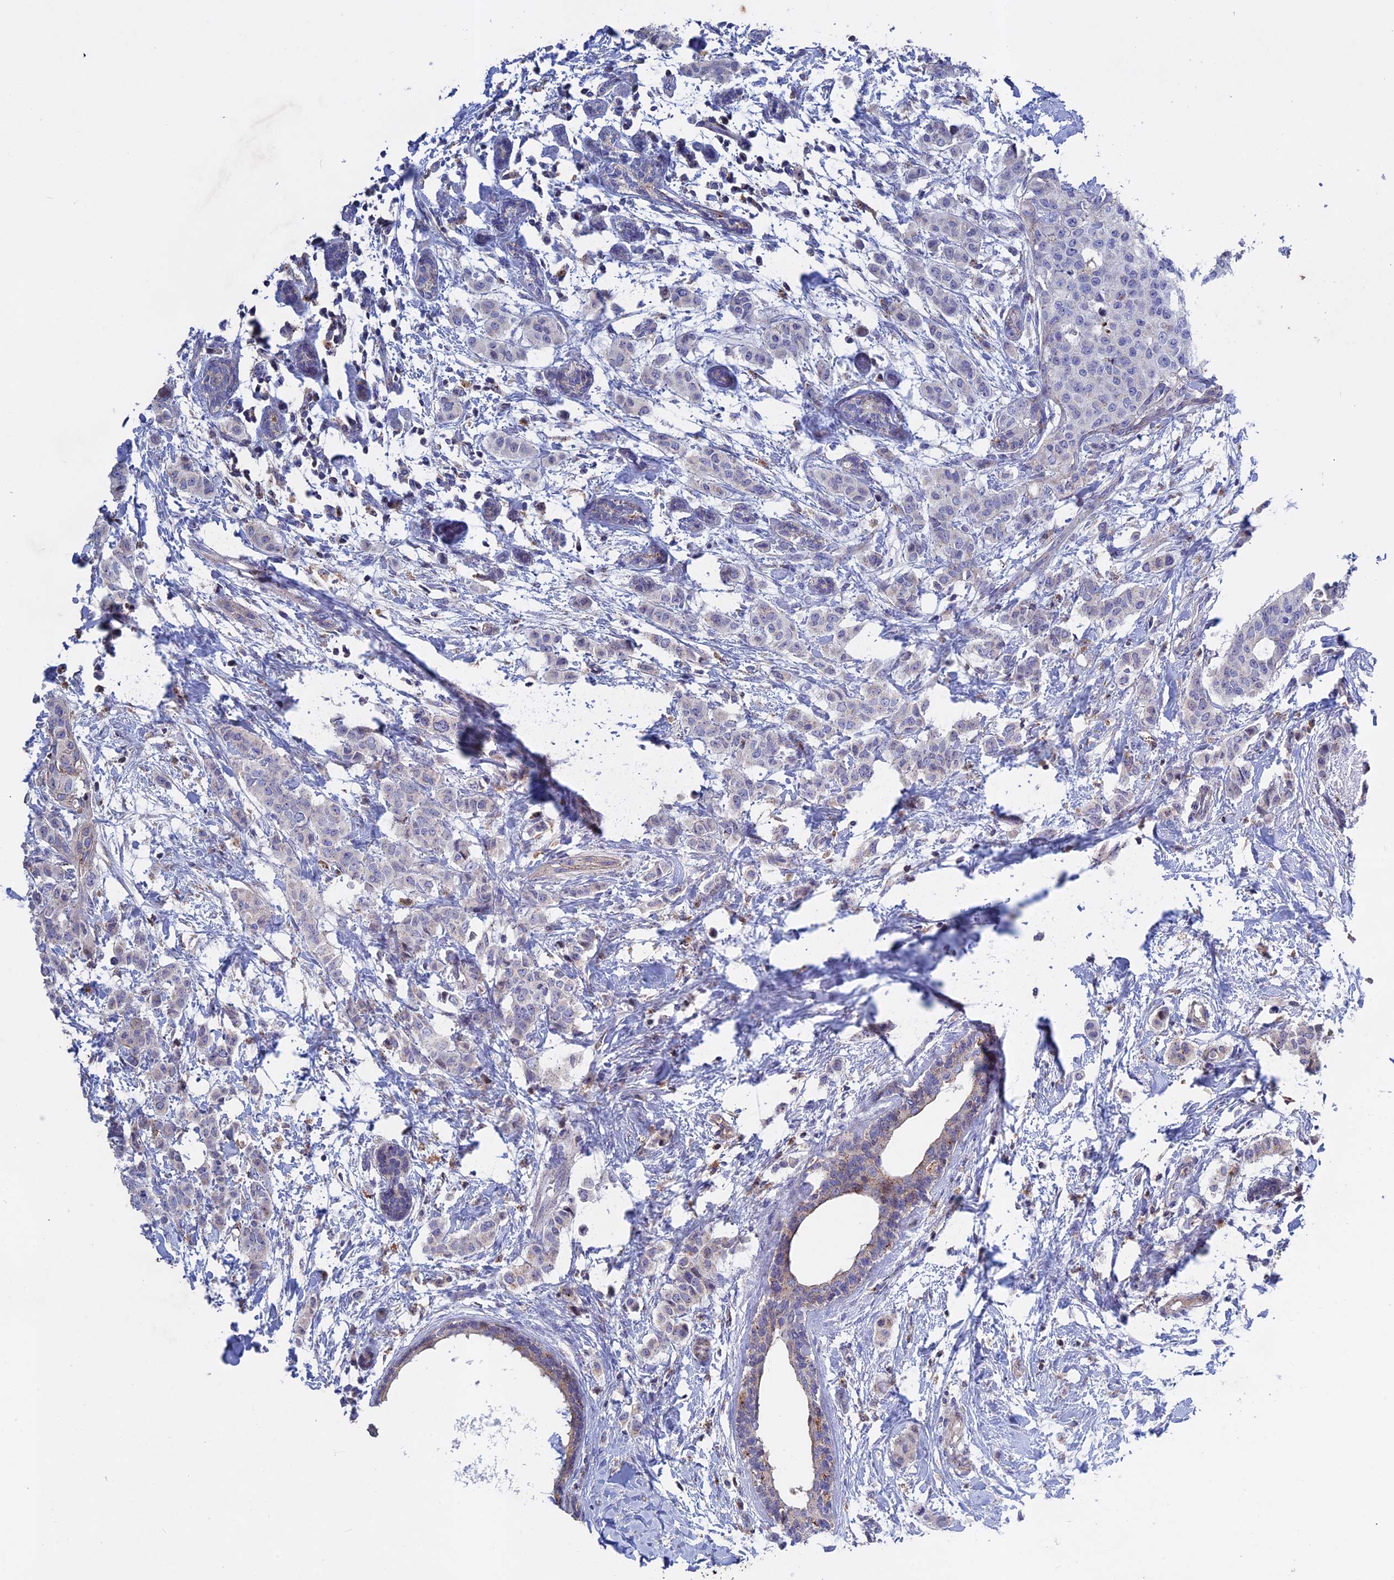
{"staining": {"intensity": "negative", "quantity": "none", "location": "none"}, "tissue": "breast cancer", "cell_type": "Tumor cells", "image_type": "cancer", "snomed": [{"axis": "morphology", "description": "Duct carcinoma"}, {"axis": "topography", "description": "Breast"}], "caption": "The photomicrograph displays no significant expression in tumor cells of breast intraductal carcinoma.", "gene": "LYPD5", "patient": {"sex": "female", "age": 40}}